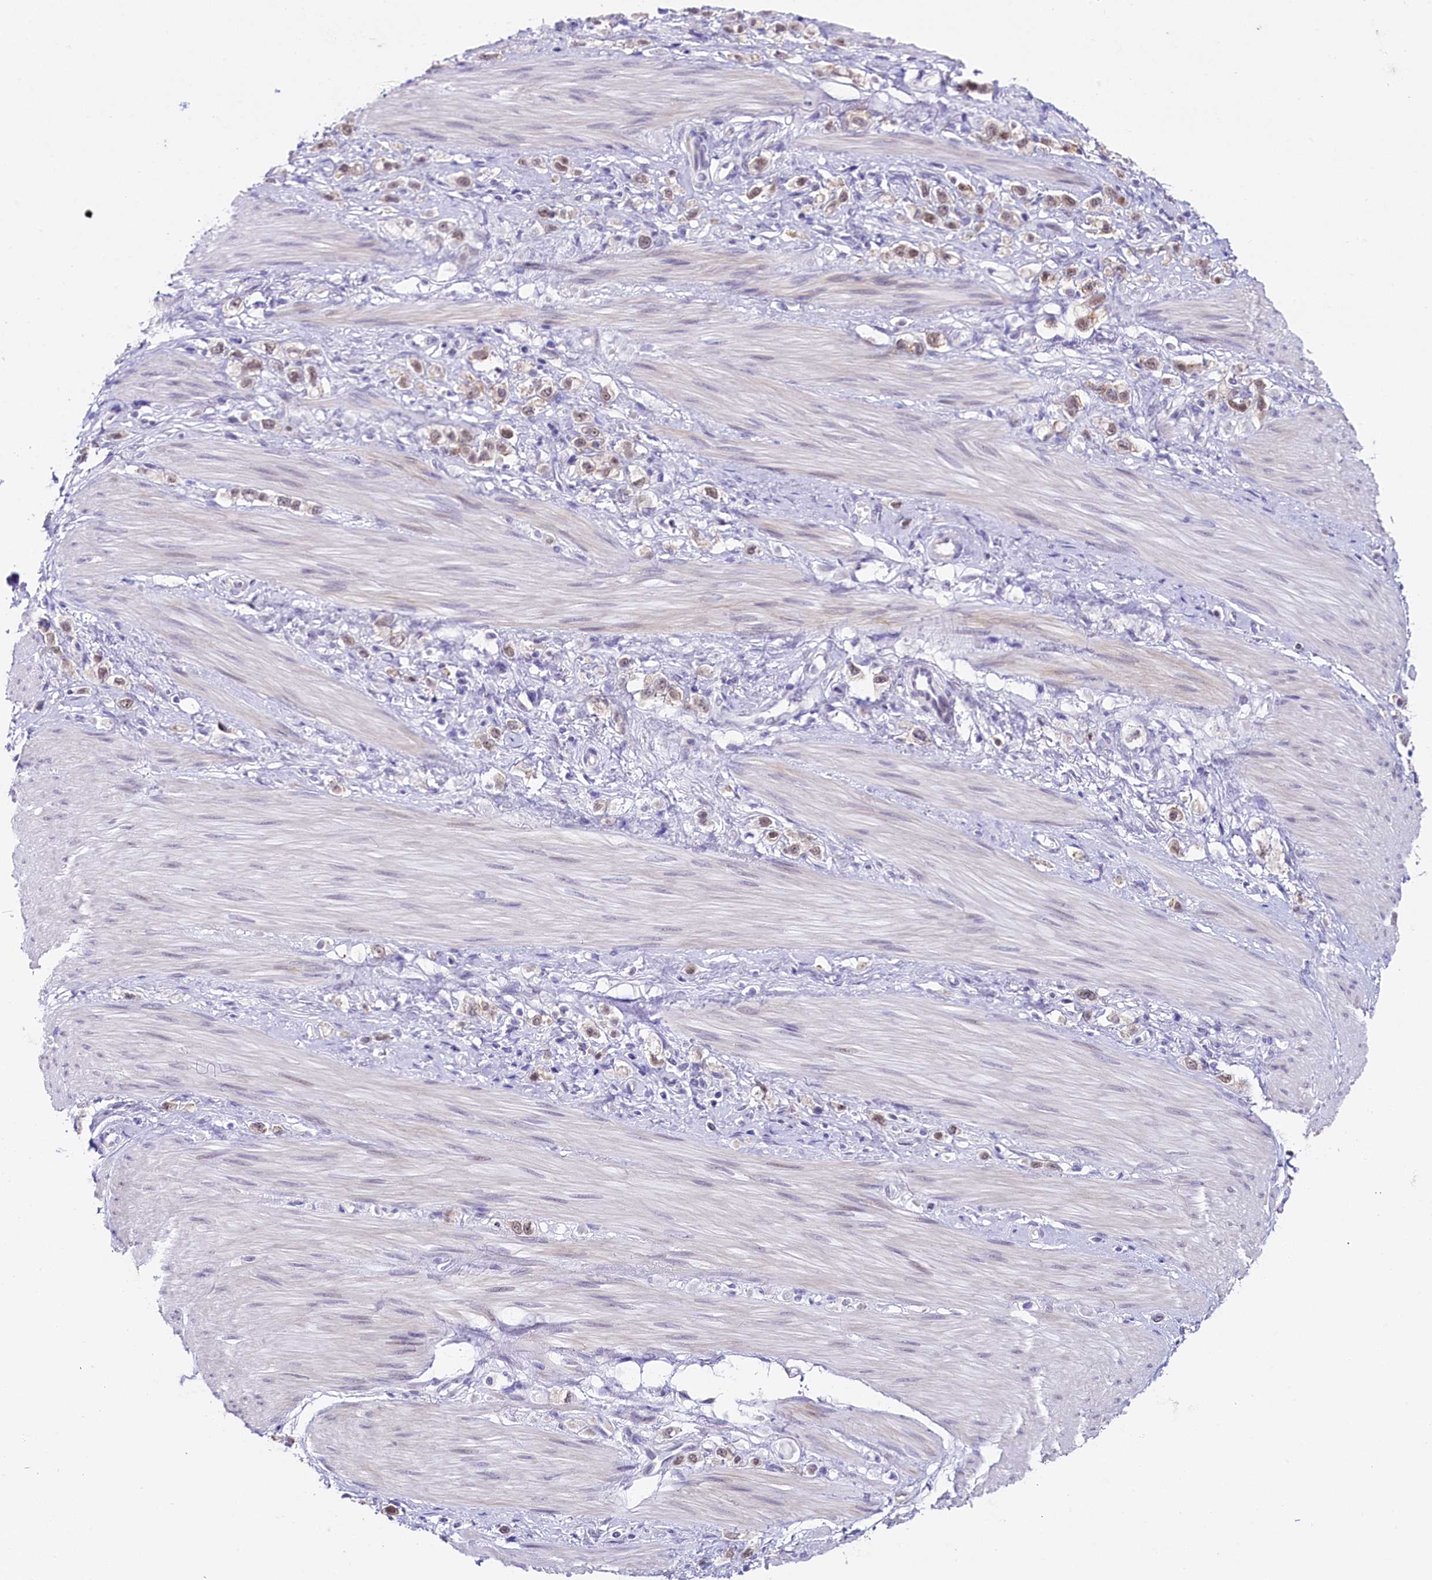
{"staining": {"intensity": "weak", "quantity": ">75%", "location": "nuclear"}, "tissue": "stomach cancer", "cell_type": "Tumor cells", "image_type": "cancer", "snomed": [{"axis": "morphology", "description": "Adenocarcinoma, NOS"}, {"axis": "topography", "description": "Stomach"}], "caption": "This photomicrograph exhibits immunohistochemistry (IHC) staining of human adenocarcinoma (stomach), with low weak nuclear positivity in about >75% of tumor cells.", "gene": "OSGEP", "patient": {"sex": "female", "age": 65}}